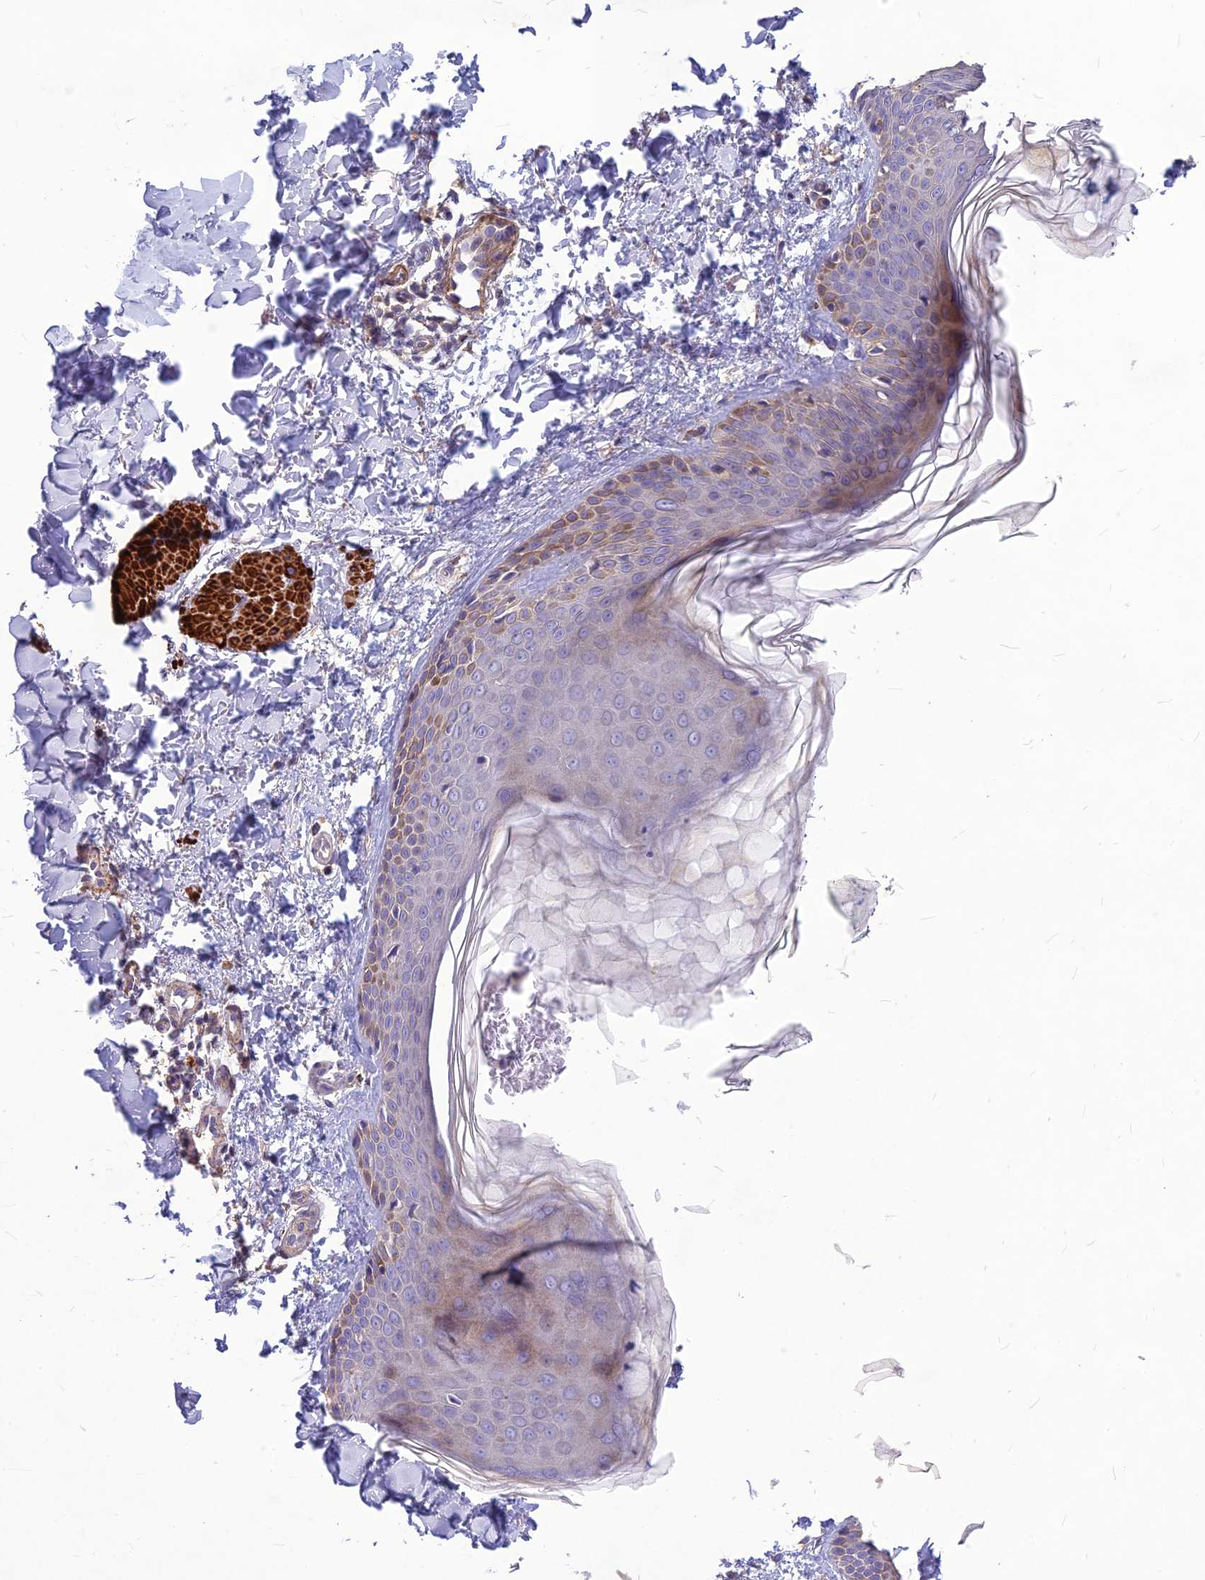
{"staining": {"intensity": "negative", "quantity": "none", "location": "none"}, "tissue": "skin", "cell_type": "Fibroblasts", "image_type": "normal", "snomed": [{"axis": "morphology", "description": "Normal tissue, NOS"}, {"axis": "topography", "description": "Skin"}], "caption": "IHC of normal skin displays no positivity in fibroblasts. Nuclei are stained in blue.", "gene": "CLUH", "patient": {"sex": "male", "age": 37}}